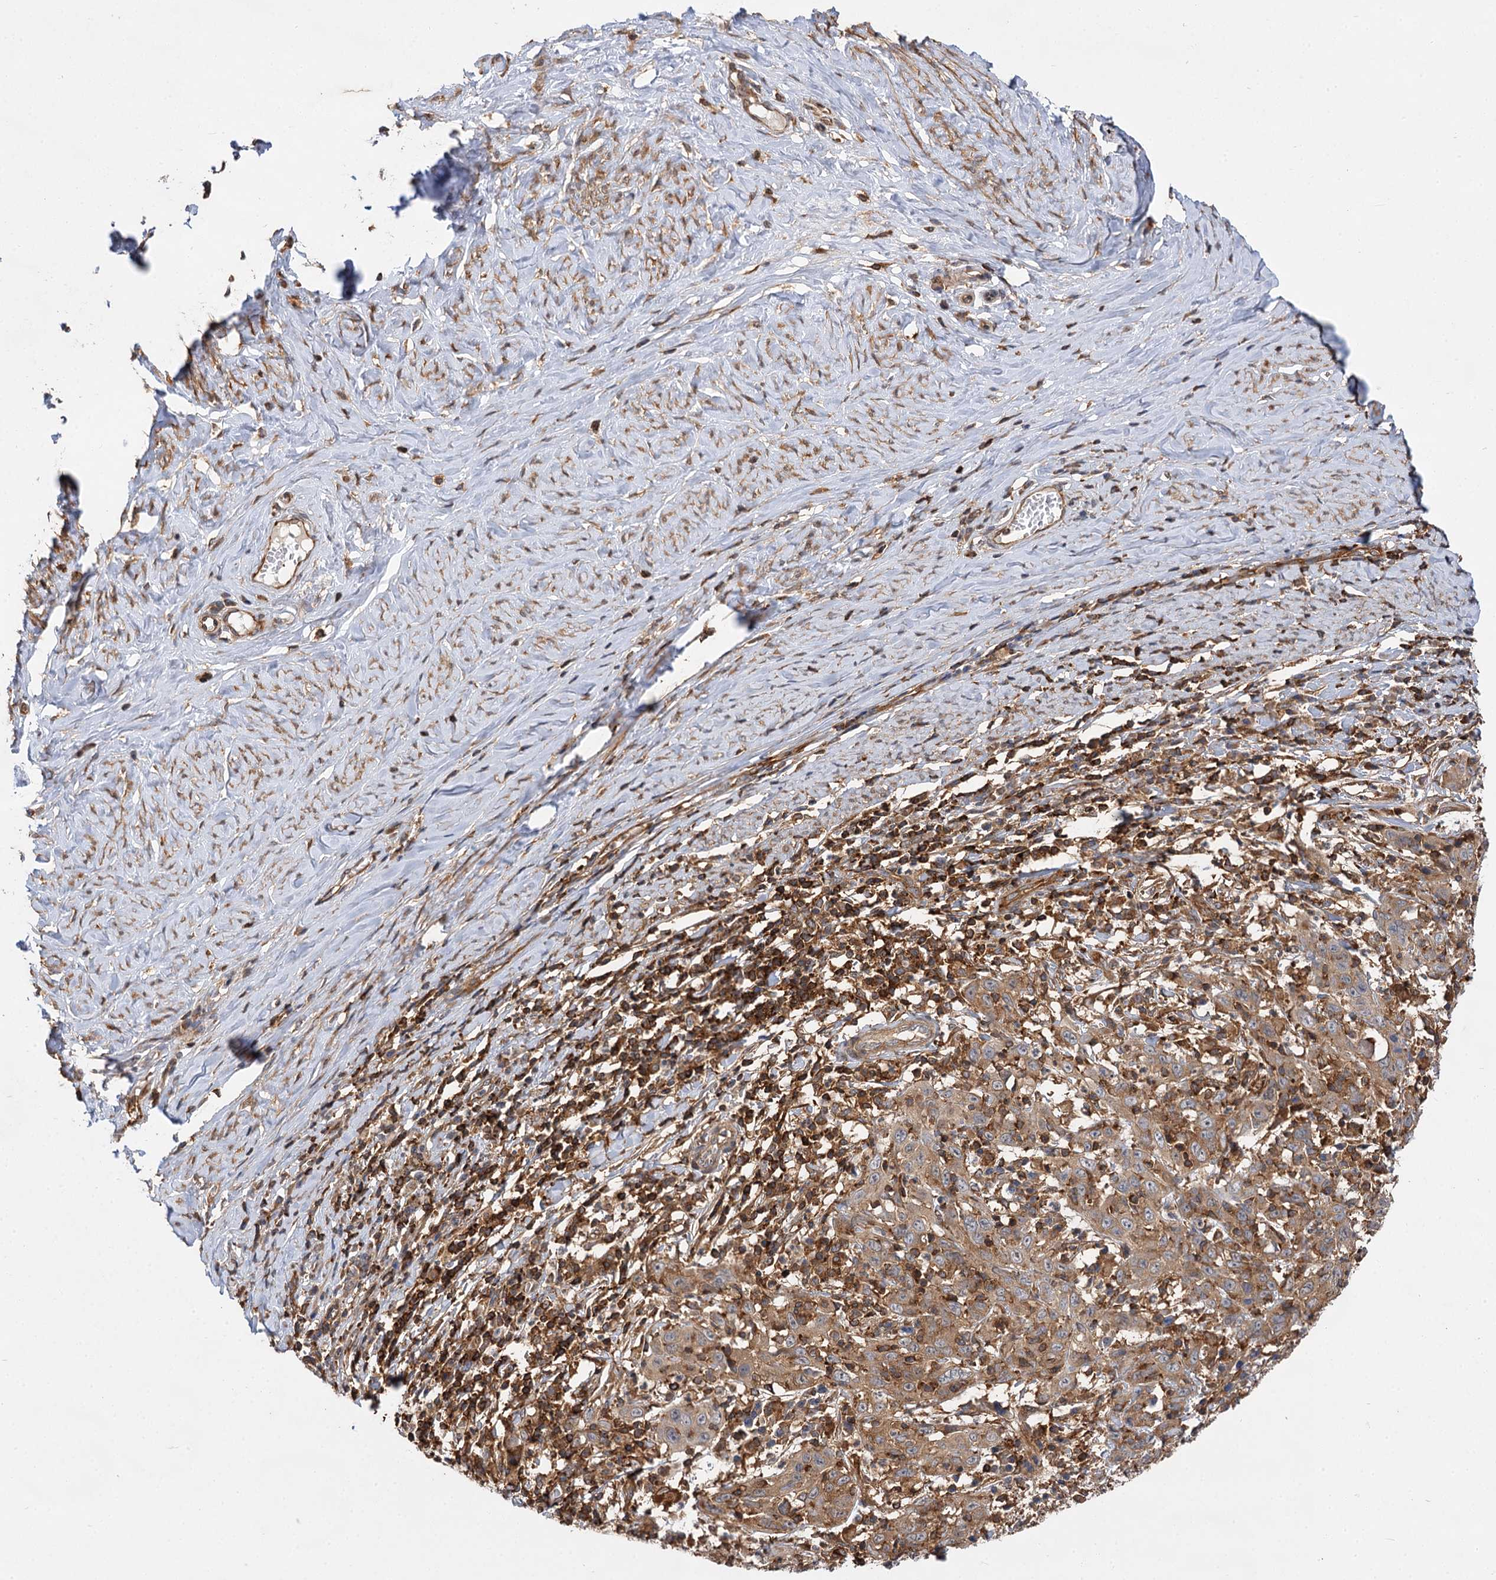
{"staining": {"intensity": "moderate", "quantity": ">75%", "location": "cytoplasmic/membranous"}, "tissue": "cervical cancer", "cell_type": "Tumor cells", "image_type": "cancer", "snomed": [{"axis": "morphology", "description": "Squamous cell carcinoma, NOS"}, {"axis": "topography", "description": "Cervix"}], "caption": "An image showing moderate cytoplasmic/membranous staining in about >75% of tumor cells in cervical cancer, as visualized by brown immunohistochemical staining.", "gene": "PACS1", "patient": {"sex": "female", "age": 46}}